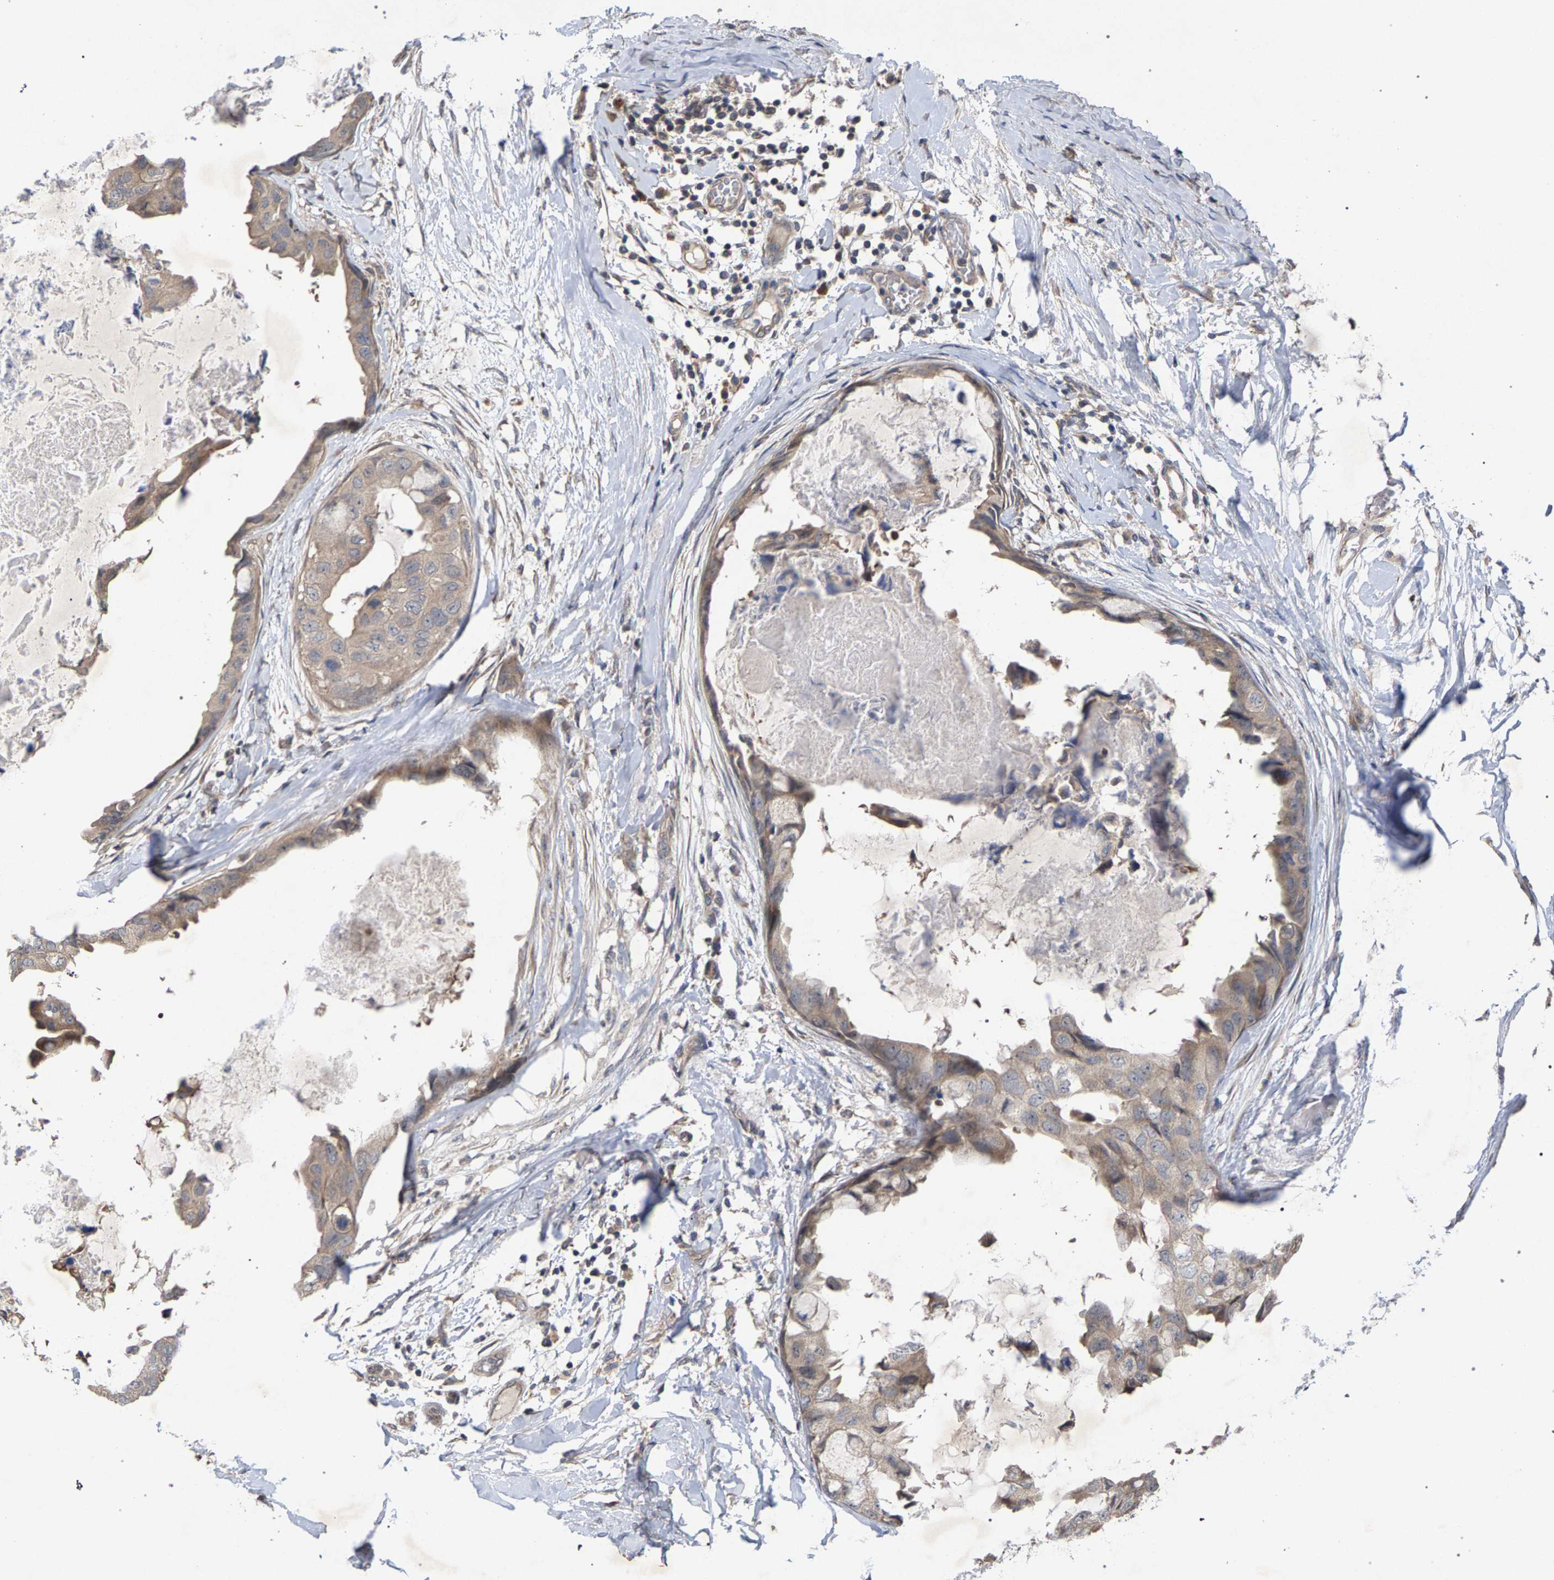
{"staining": {"intensity": "weak", "quantity": ">75%", "location": "cytoplasmic/membranous"}, "tissue": "breast cancer", "cell_type": "Tumor cells", "image_type": "cancer", "snomed": [{"axis": "morphology", "description": "Duct carcinoma"}, {"axis": "topography", "description": "Breast"}], "caption": "The histopathology image demonstrates immunohistochemical staining of breast infiltrating ductal carcinoma. There is weak cytoplasmic/membranous expression is seen in about >75% of tumor cells.", "gene": "SLC4A4", "patient": {"sex": "female", "age": 40}}